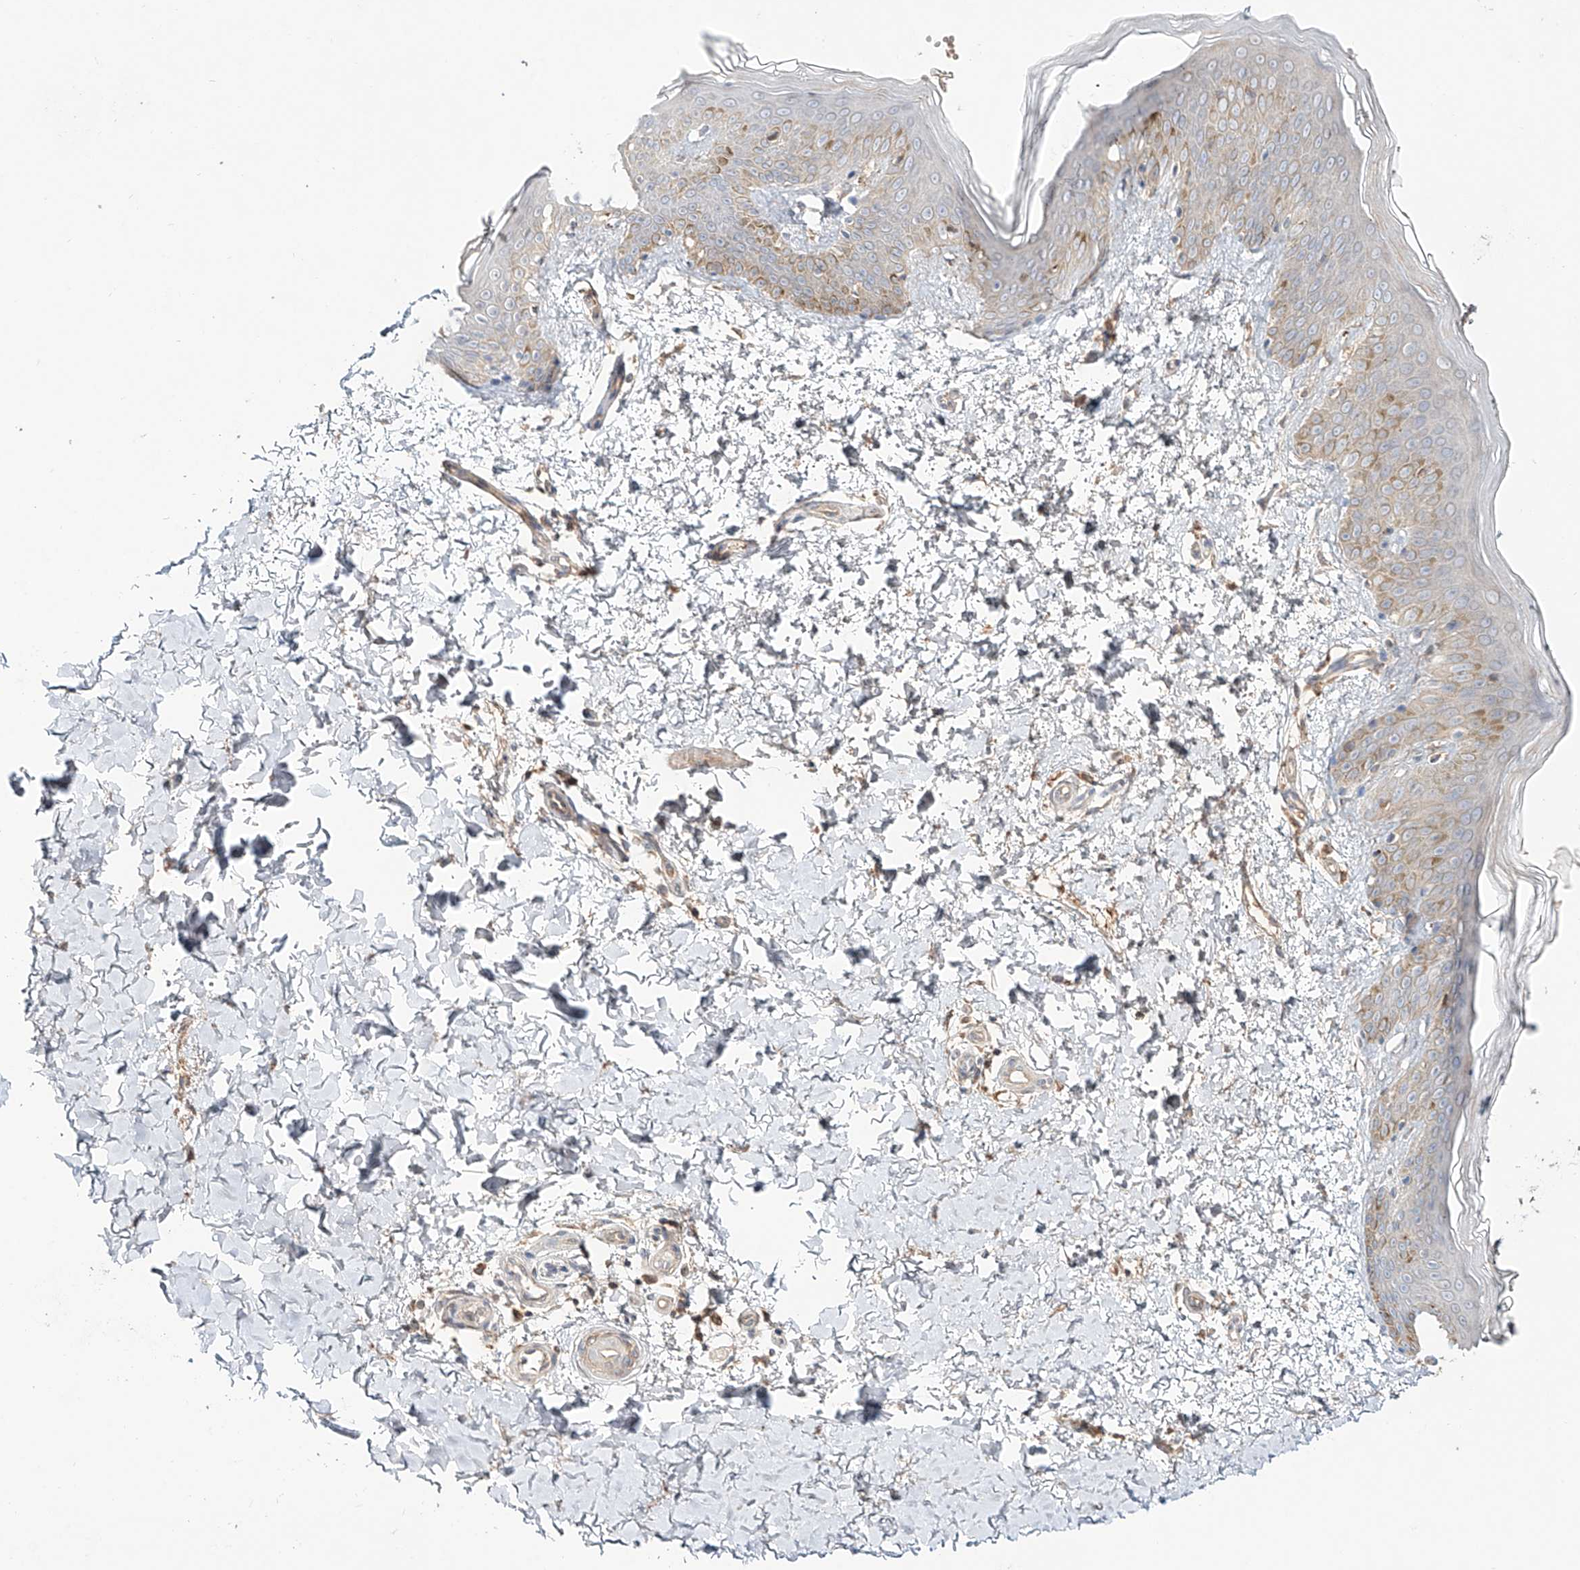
{"staining": {"intensity": "weak", "quantity": ">75%", "location": "cytoplasmic/membranous"}, "tissue": "skin", "cell_type": "Fibroblasts", "image_type": "normal", "snomed": [{"axis": "morphology", "description": "Normal tissue, NOS"}, {"axis": "morphology", "description": "Neoplasm, benign, NOS"}, {"axis": "topography", "description": "Skin"}, {"axis": "topography", "description": "Soft tissue"}], "caption": "Immunohistochemistry staining of normal skin, which exhibits low levels of weak cytoplasmic/membranous staining in about >75% of fibroblasts indicating weak cytoplasmic/membranous protein expression. The staining was performed using DAB (brown) for protein detection and nuclei were counterstained in hematoxylin (blue).", "gene": "ERO1A", "patient": {"sex": "male", "age": 26}}